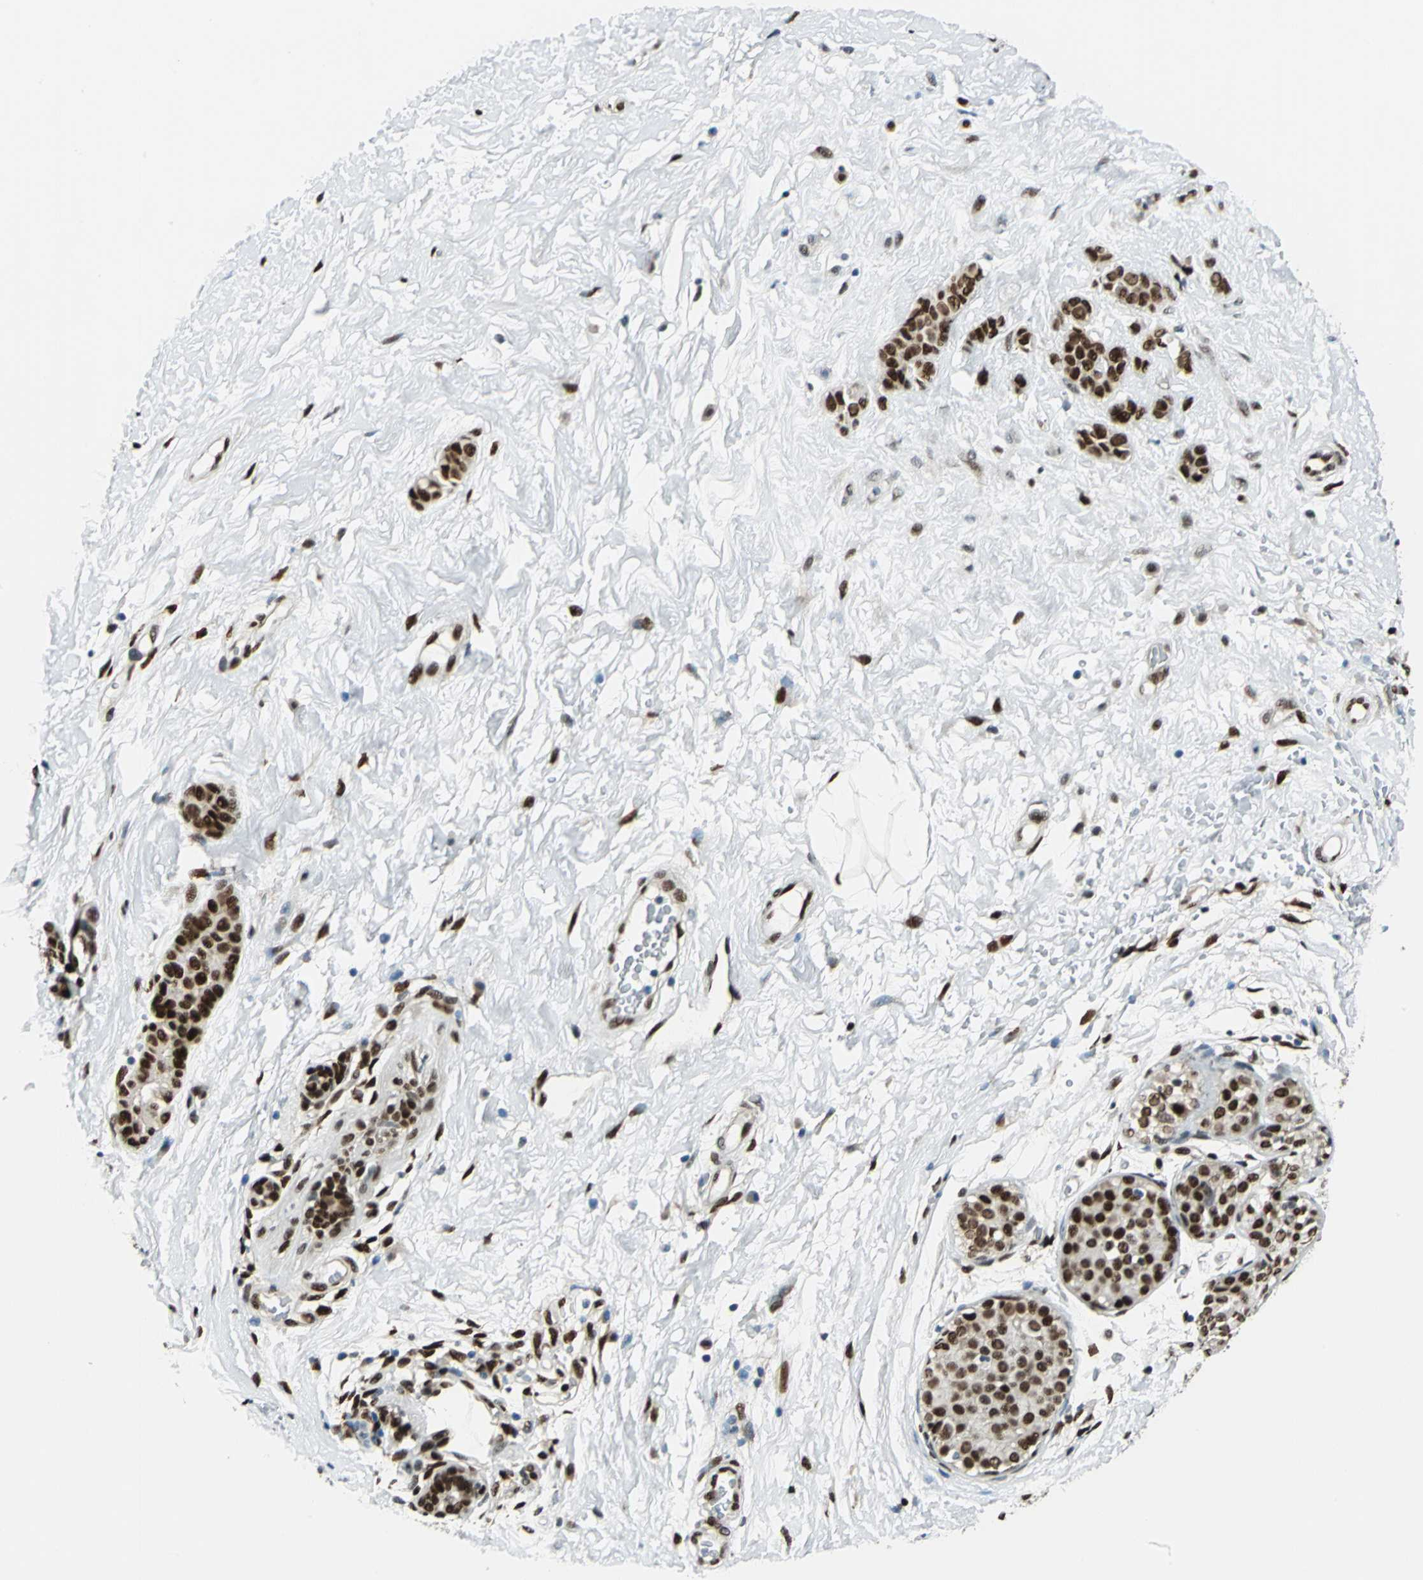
{"staining": {"intensity": "strong", "quantity": ">75%", "location": "nuclear"}, "tissue": "breast cancer", "cell_type": "Tumor cells", "image_type": "cancer", "snomed": [{"axis": "morphology", "description": "Lobular carcinoma, in situ"}, {"axis": "morphology", "description": "Lobular carcinoma"}, {"axis": "topography", "description": "Breast"}], "caption": "Strong nuclear positivity is appreciated in approximately >75% of tumor cells in breast cancer.", "gene": "NFIA", "patient": {"sex": "female", "age": 41}}